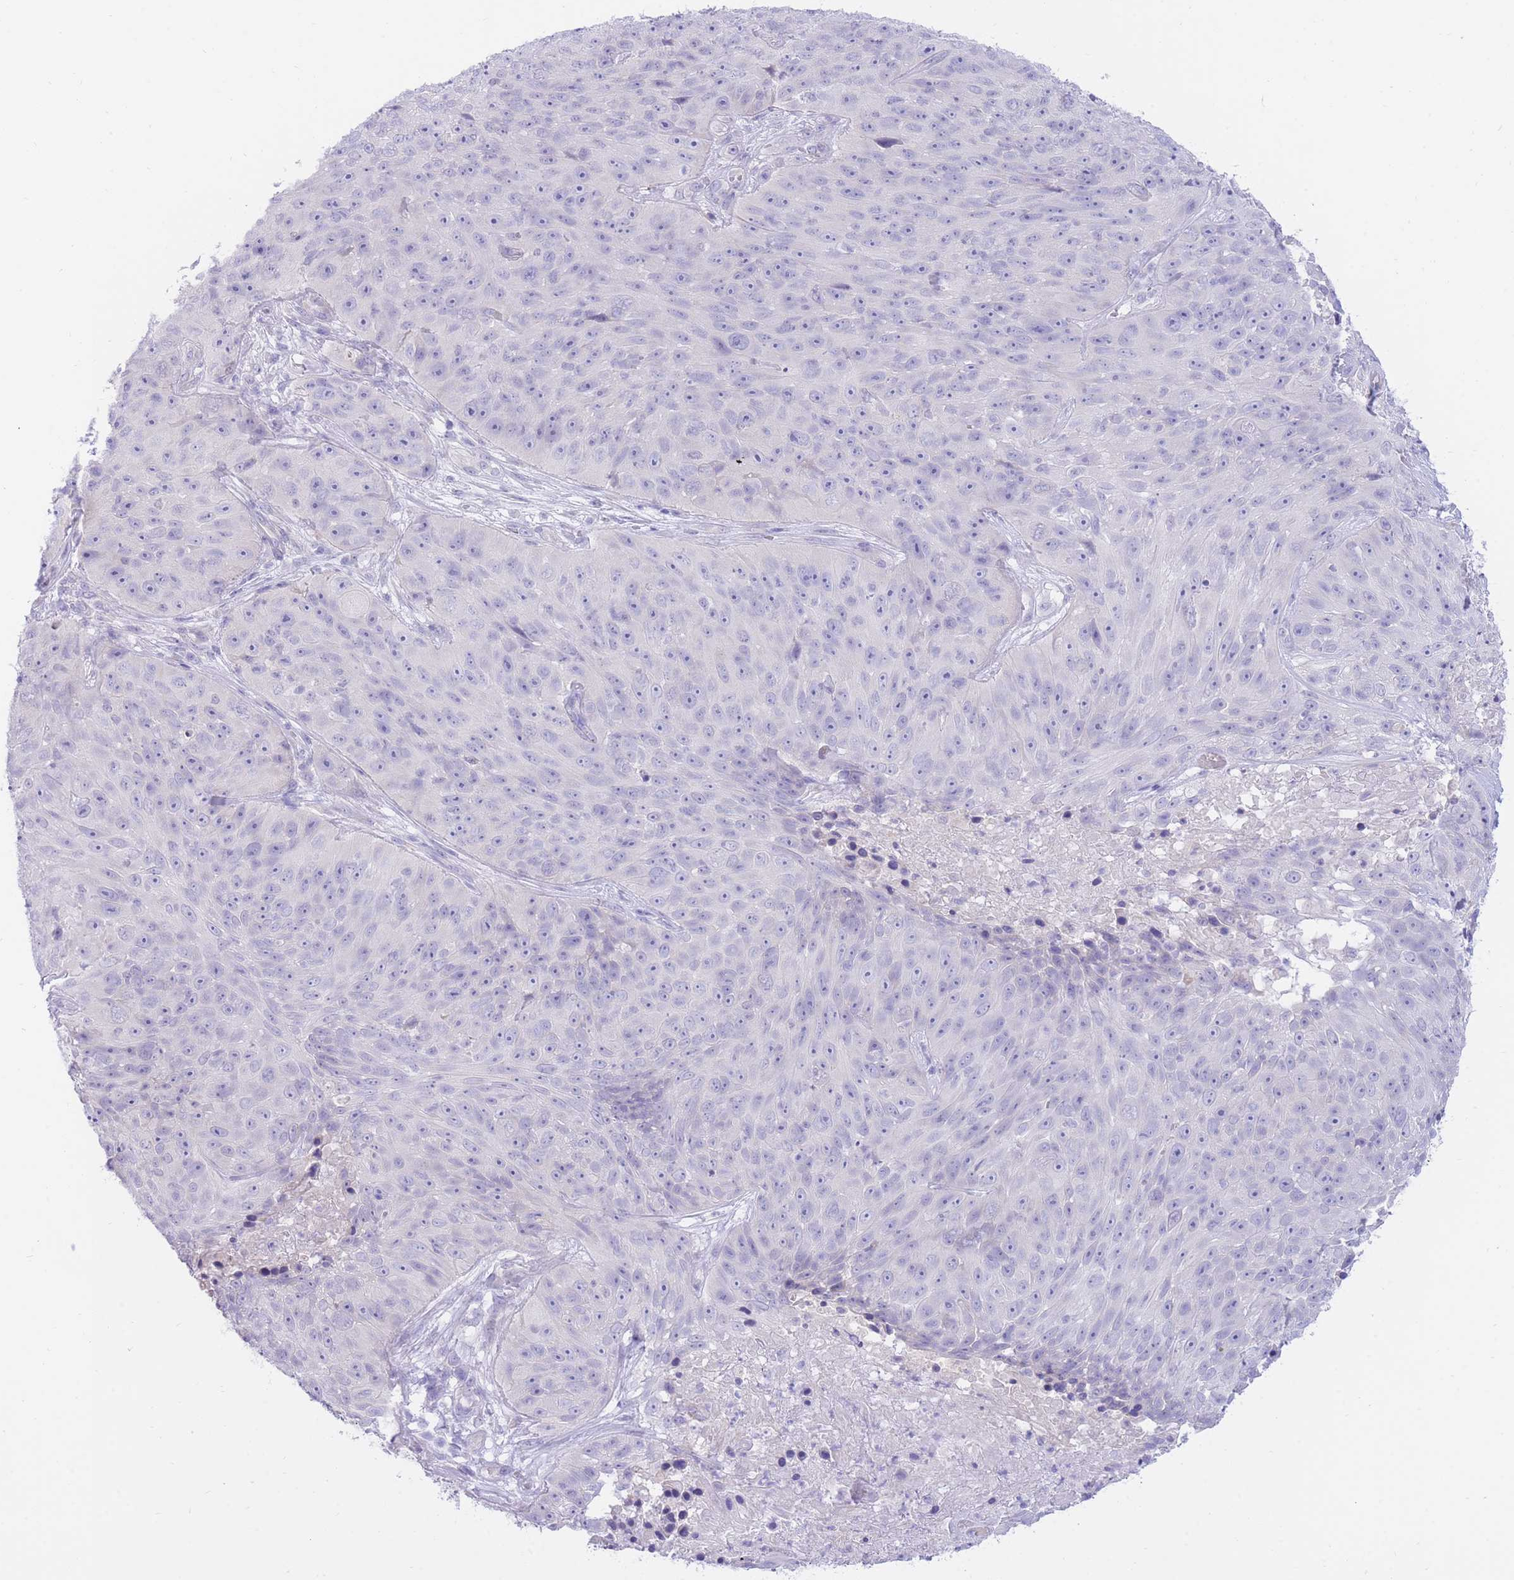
{"staining": {"intensity": "negative", "quantity": "none", "location": "none"}, "tissue": "skin cancer", "cell_type": "Tumor cells", "image_type": "cancer", "snomed": [{"axis": "morphology", "description": "Squamous cell carcinoma, NOS"}, {"axis": "topography", "description": "Skin"}], "caption": "Tumor cells are negative for protein expression in human skin cancer (squamous cell carcinoma).", "gene": "SSUH2", "patient": {"sex": "female", "age": 87}}